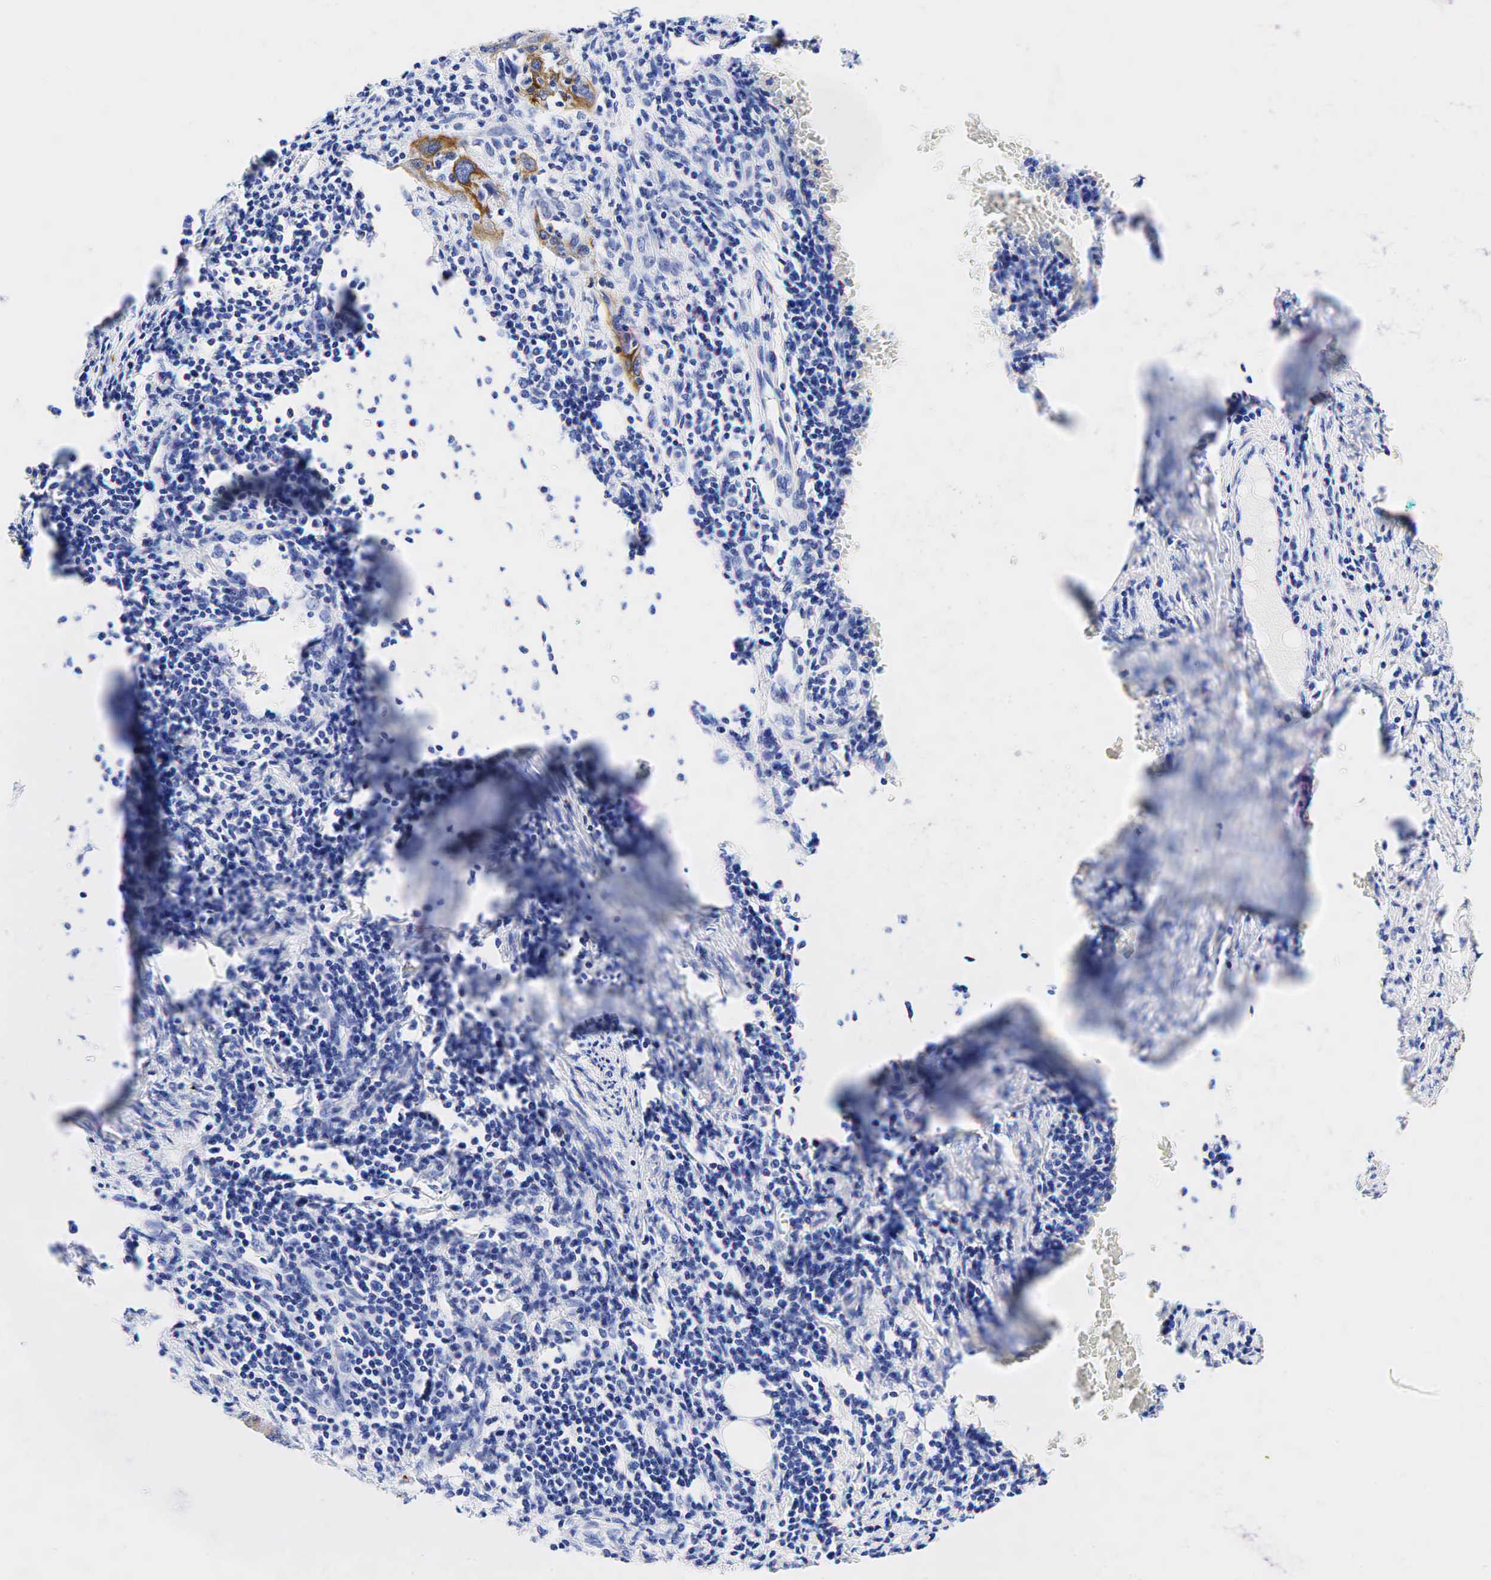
{"staining": {"intensity": "moderate", "quantity": ">75%", "location": "cytoplasmic/membranous"}, "tissue": "cervical cancer", "cell_type": "Tumor cells", "image_type": "cancer", "snomed": [{"axis": "morphology", "description": "Squamous cell carcinoma, NOS"}, {"axis": "topography", "description": "Cervix"}], "caption": "This histopathology image displays IHC staining of cervical cancer, with medium moderate cytoplasmic/membranous expression in about >75% of tumor cells.", "gene": "KRT19", "patient": {"sex": "female", "age": 54}}